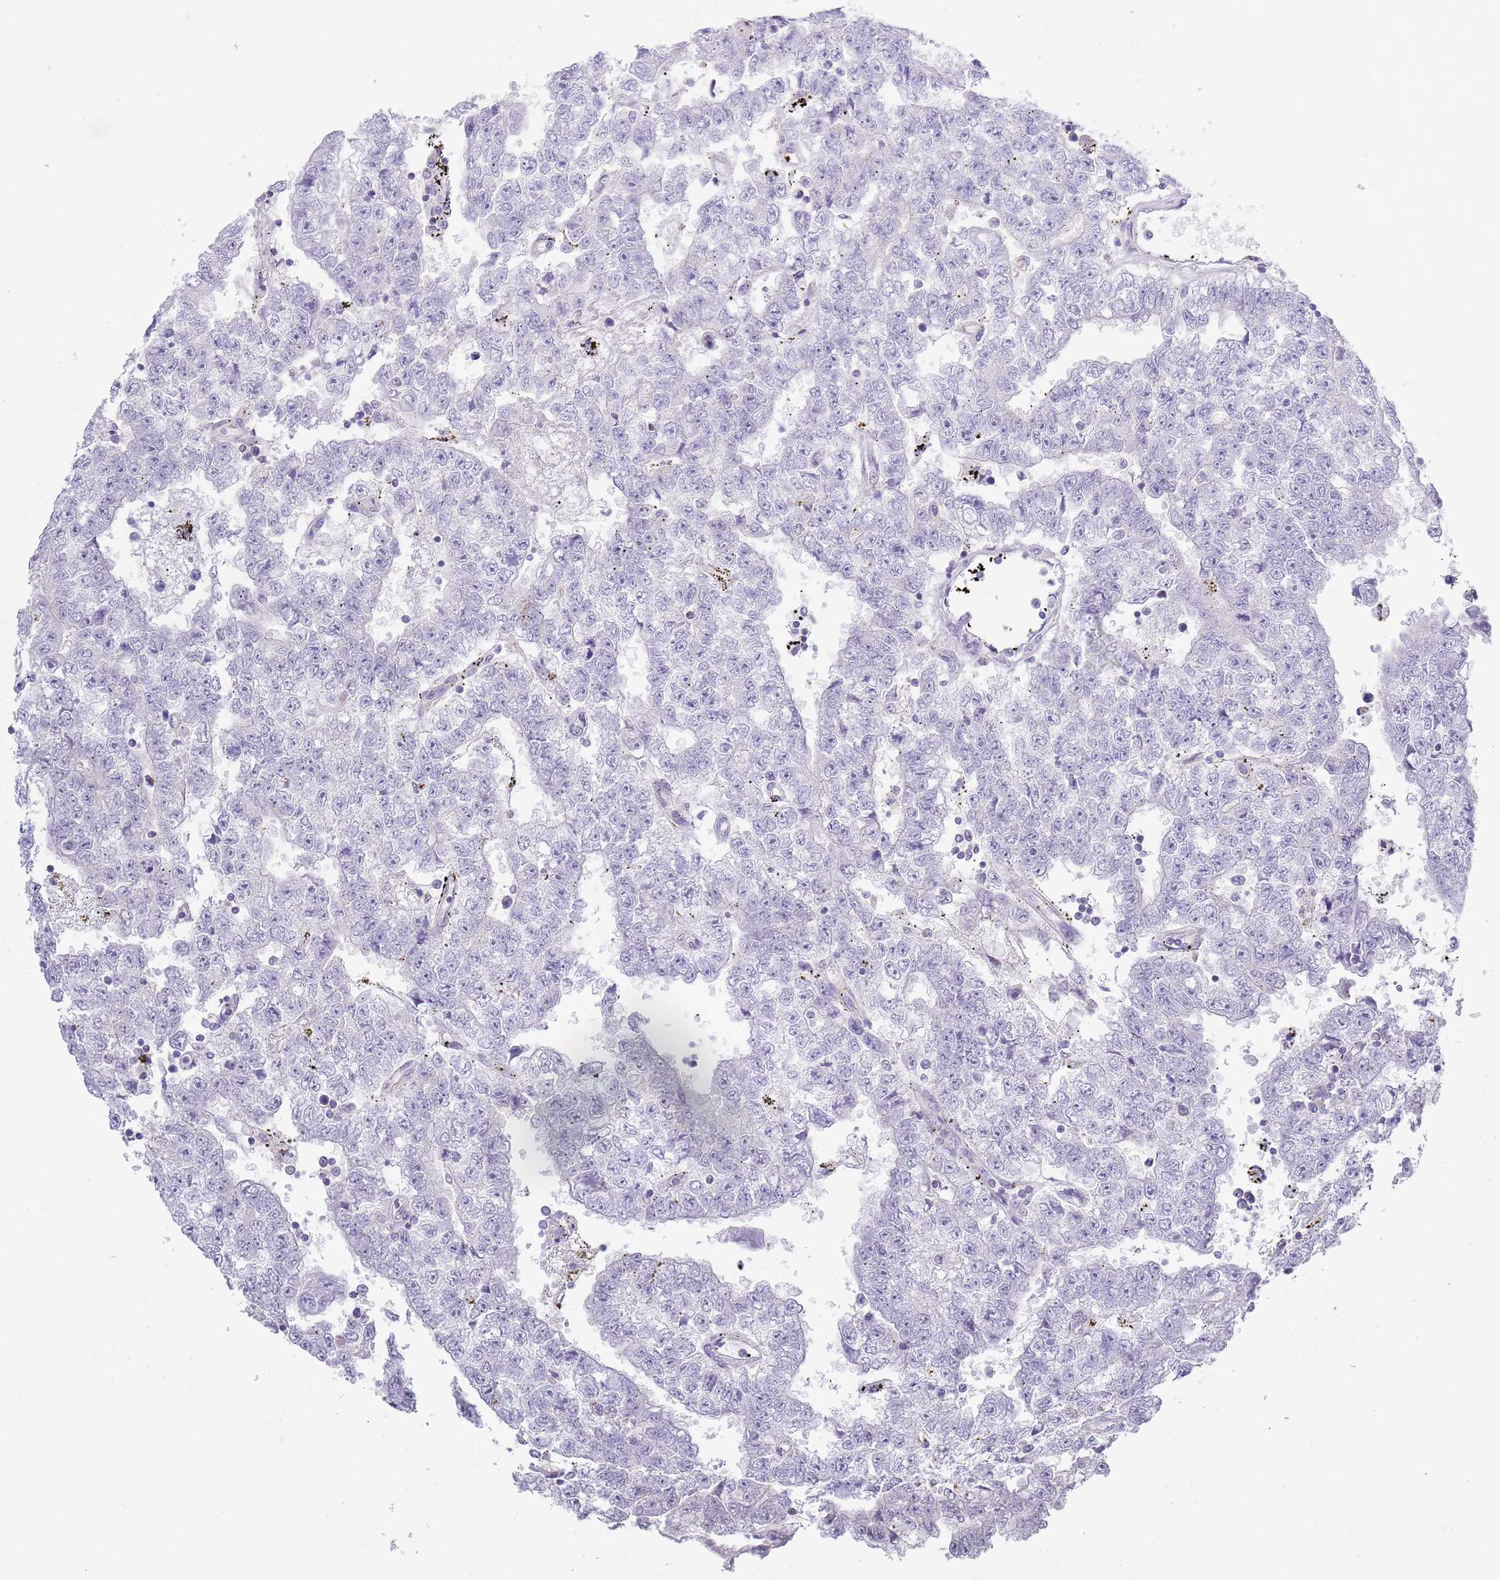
{"staining": {"intensity": "negative", "quantity": "none", "location": "none"}, "tissue": "testis cancer", "cell_type": "Tumor cells", "image_type": "cancer", "snomed": [{"axis": "morphology", "description": "Carcinoma, Embryonal, NOS"}, {"axis": "topography", "description": "Testis"}], "caption": "Image shows no significant protein staining in tumor cells of testis embryonal carcinoma. The staining is performed using DAB brown chromogen with nuclei counter-stained in using hematoxylin.", "gene": "ACSBG1", "patient": {"sex": "male", "age": 25}}